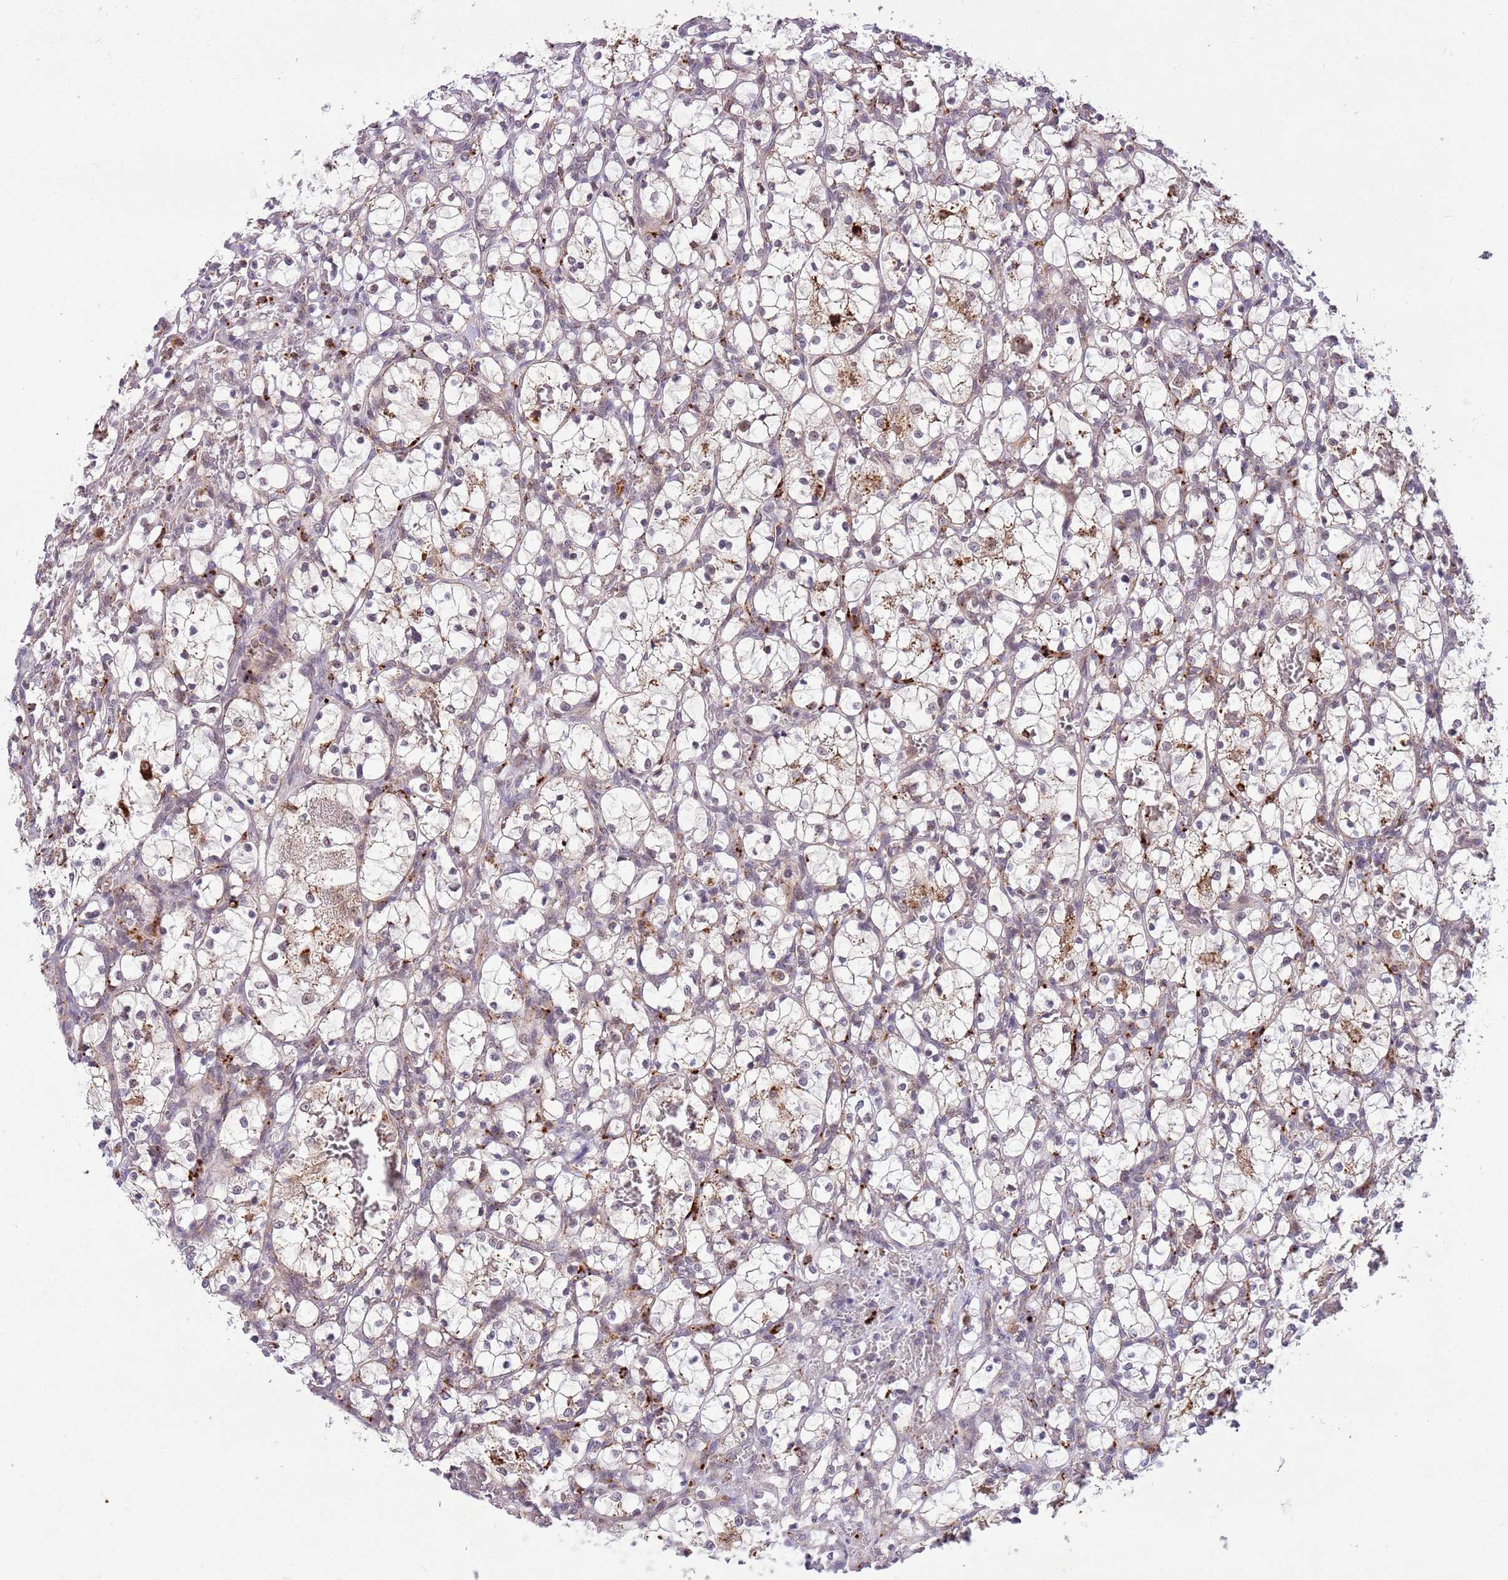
{"staining": {"intensity": "negative", "quantity": "none", "location": "none"}, "tissue": "renal cancer", "cell_type": "Tumor cells", "image_type": "cancer", "snomed": [{"axis": "morphology", "description": "Adenocarcinoma, NOS"}, {"axis": "topography", "description": "Kidney"}], "caption": "The histopathology image shows no significant staining in tumor cells of adenocarcinoma (renal). Brightfield microscopy of IHC stained with DAB (3,3'-diaminobenzidine) (brown) and hematoxylin (blue), captured at high magnification.", "gene": "TRIM27", "patient": {"sex": "female", "age": 69}}